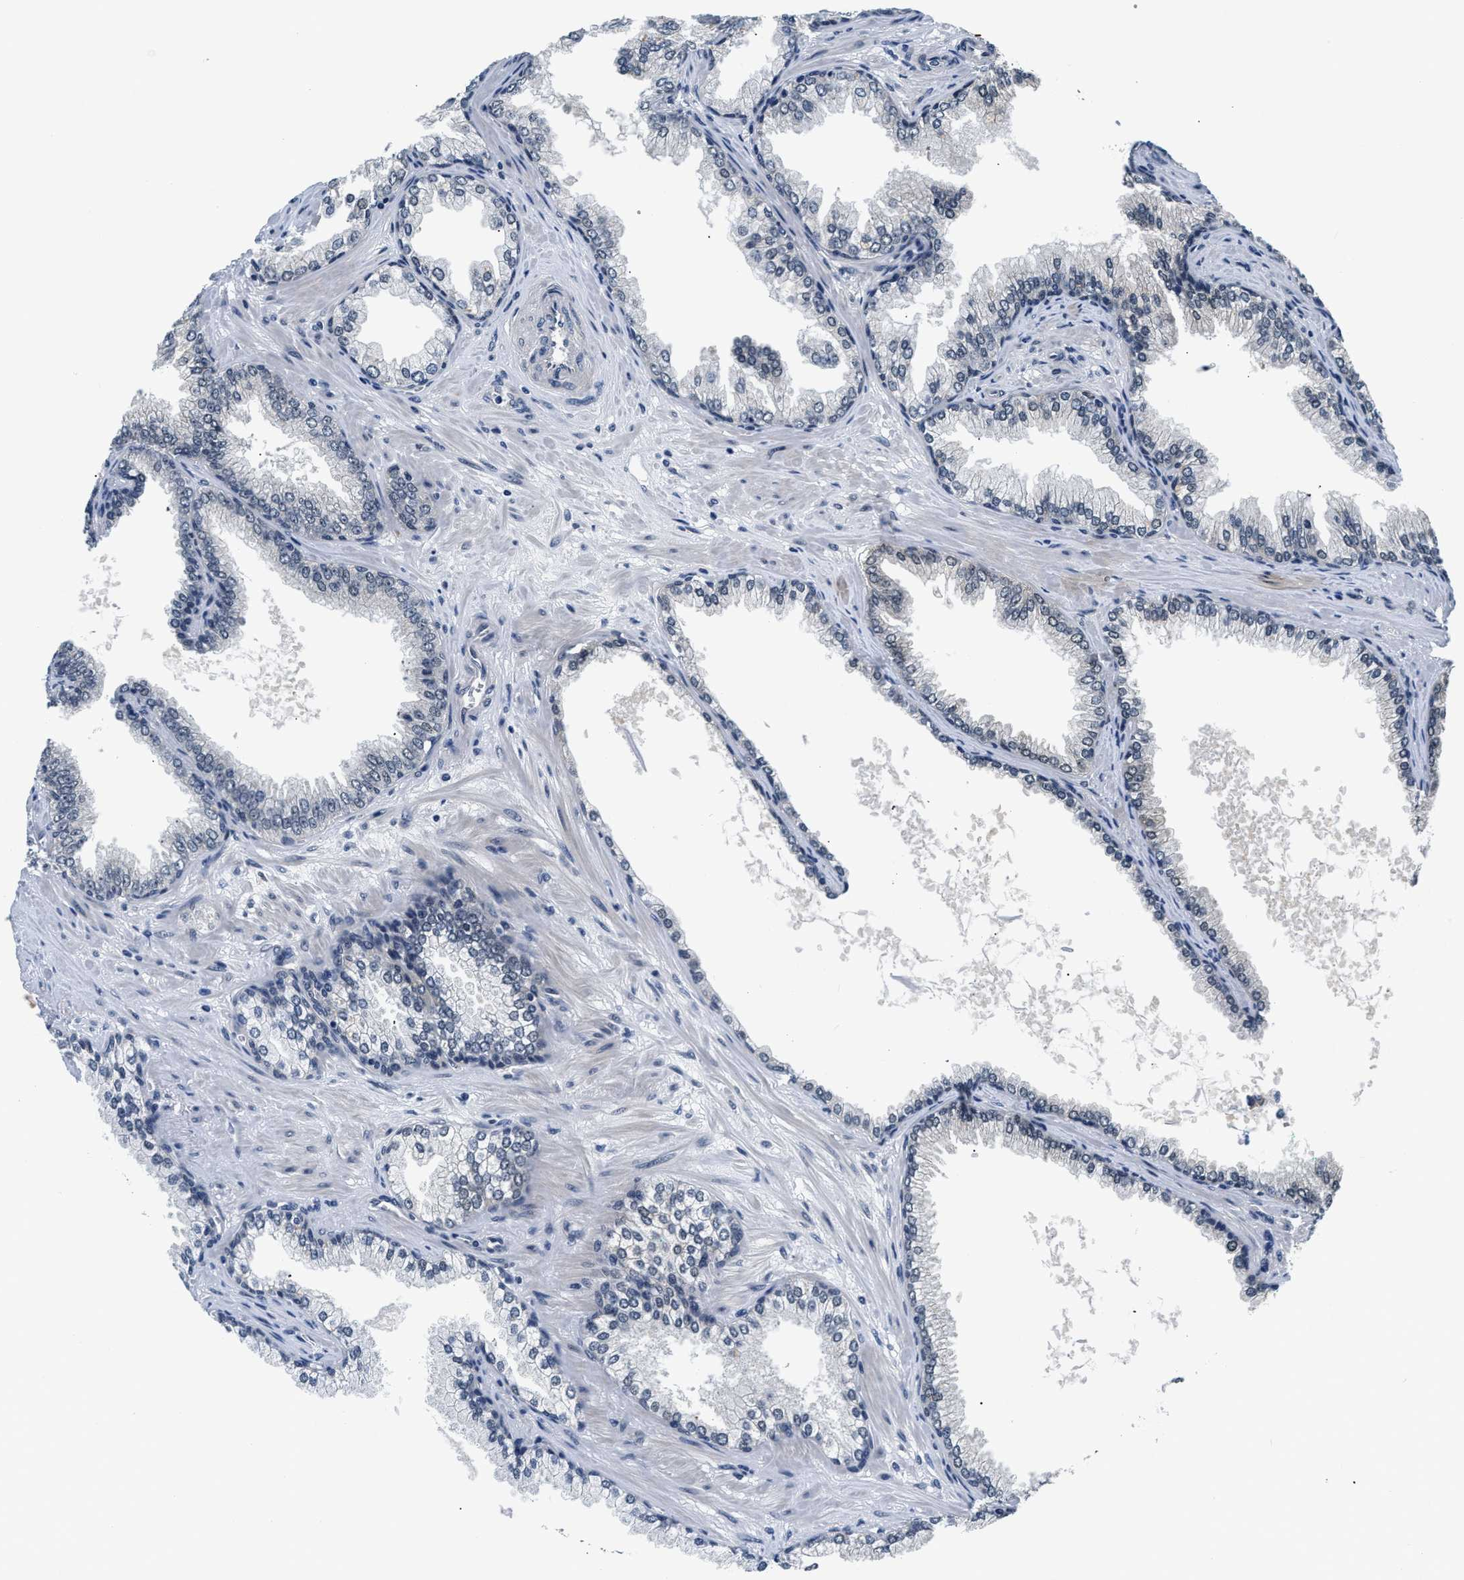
{"staining": {"intensity": "weak", "quantity": "<25%", "location": "cytoplasmic/membranous"}, "tissue": "prostate cancer", "cell_type": "Tumor cells", "image_type": "cancer", "snomed": [{"axis": "morphology", "description": "Adenocarcinoma, High grade"}, {"axis": "topography", "description": "Prostate"}], "caption": "Image shows no protein positivity in tumor cells of prostate adenocarcinoma (high-grade) tissue.", "gene": "SMAD4", "patient": {"sex": "male", "age": 71}}